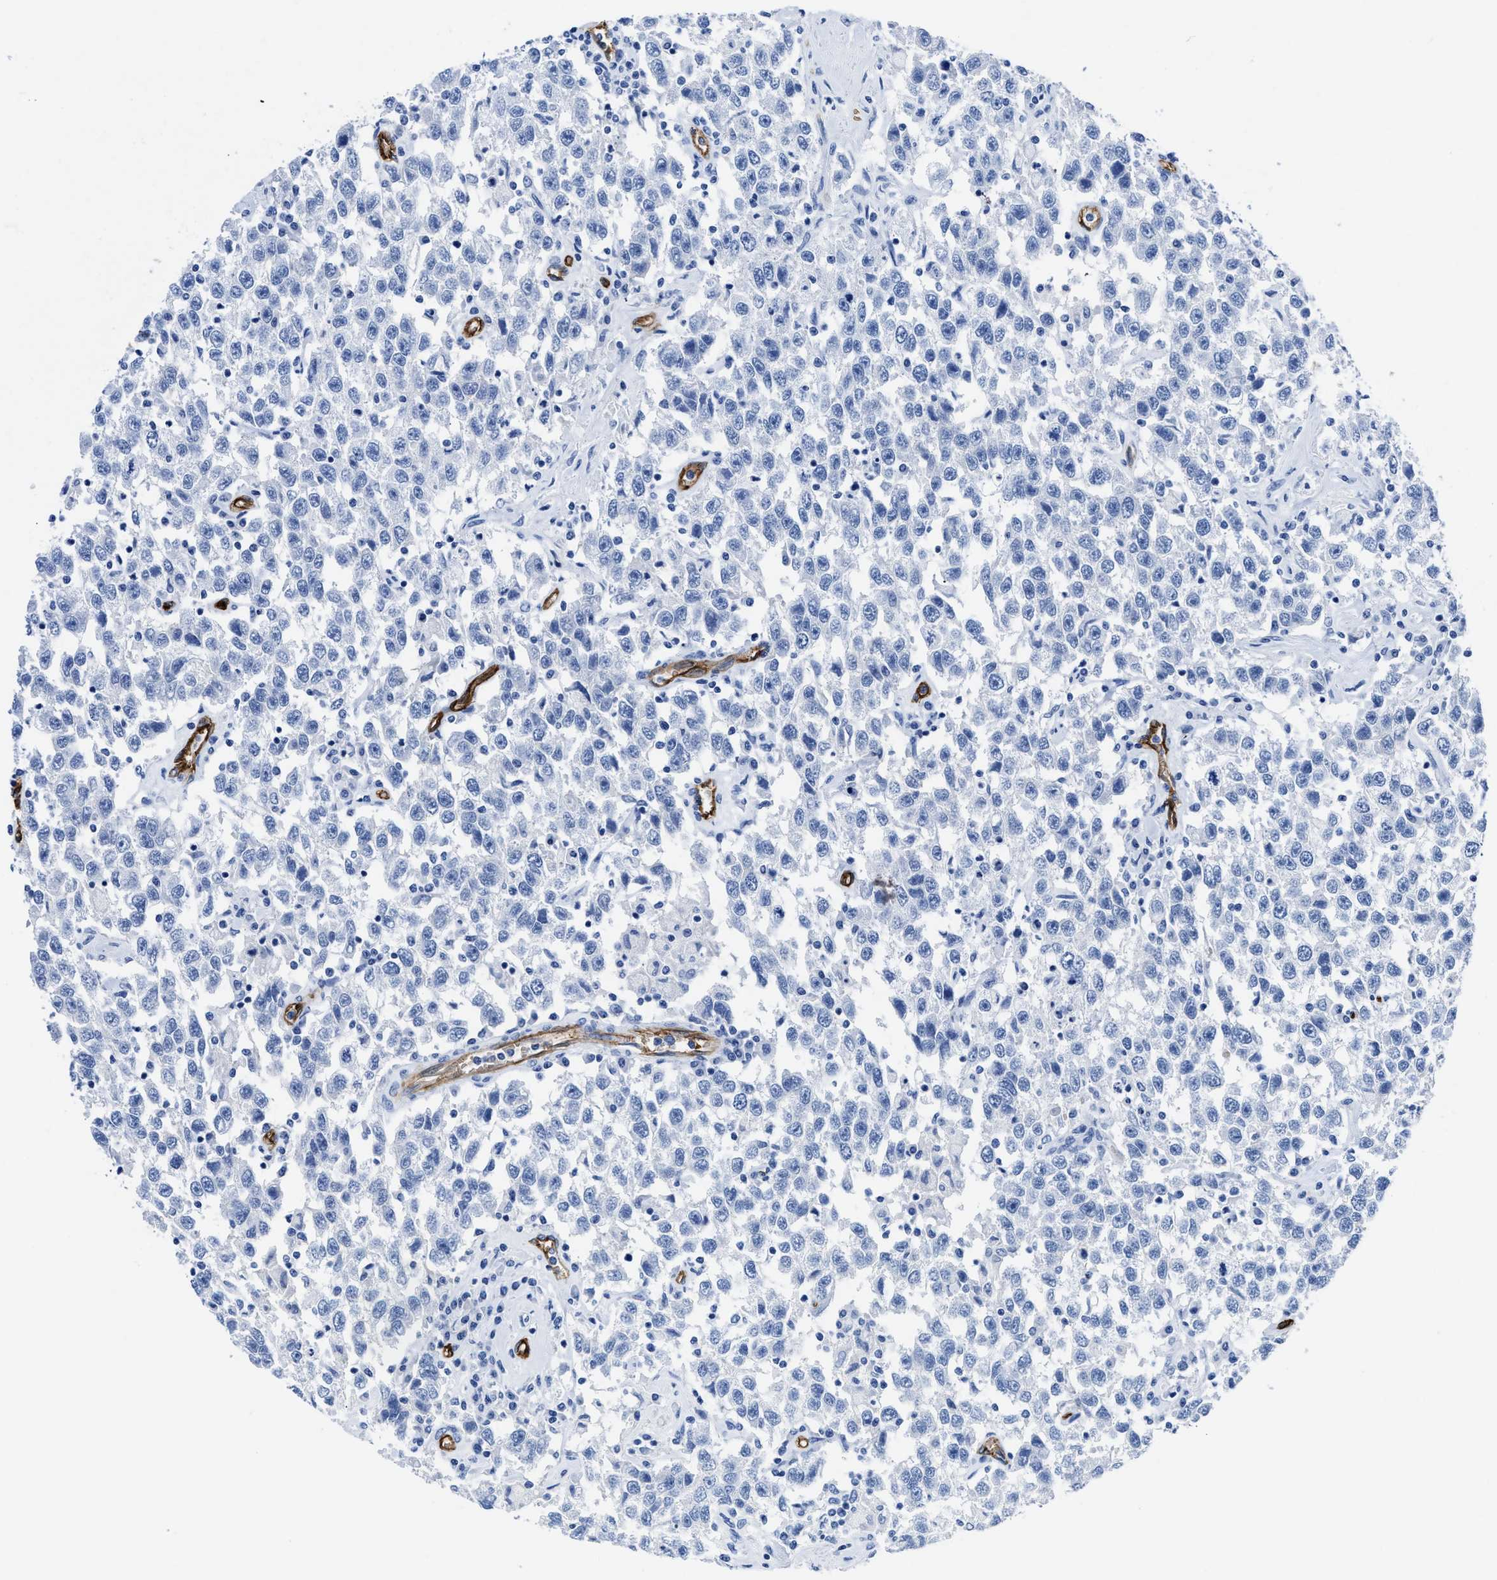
{"staining": {"intensity": "negative", "quantity": "none", "location": "none"}, "tissue": "testis cancer", "cell_type": "Tumor cells", "image_type": "cancer", "snomed": [{"axis": "morphology", "description": "Seminoma, NOS"}, {"axis": "topography", "description": "Testis"}], "caption": "Micrograph shows no significant protein positivity in tumor cells of seminoma (testis).", "gene": "AQP1", "patient": {"sex": "male", "age": 41}}